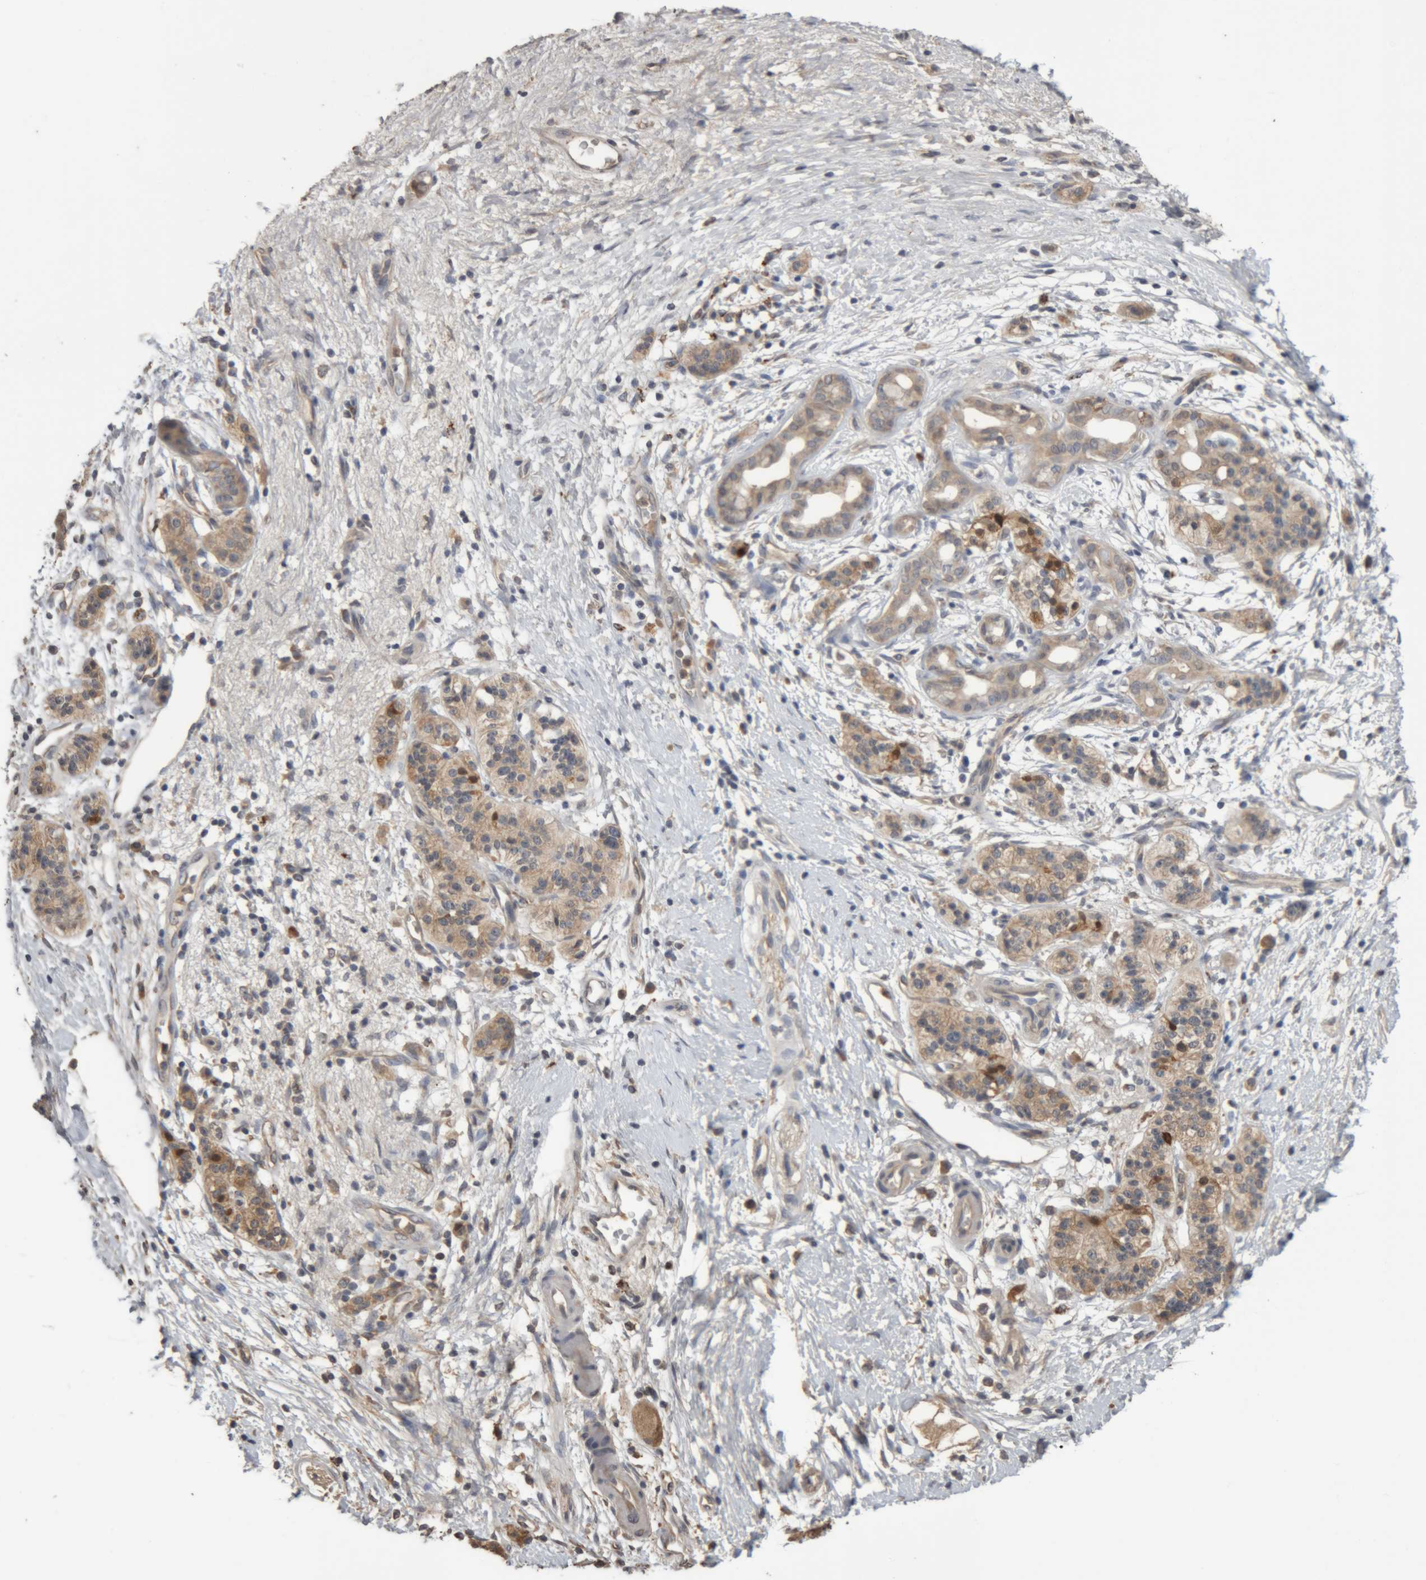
{"staining": {"intensity": "weak", "quantity": ">75%", "location": "cytoplasmic/membranous"}, "tissue": "pancreatic cancer", "cell_type": "Tumor cells", "image_type": "cancer", "snomed": [{"axis": "morphology", "description": "Adenocarcinoma, NOS"}, {"axis": "topography", "description": "Pancreas"}], "caption": "Immunohistochemical staining of pancreatic cancer shows weak cytoplasmic/membranous protein positivity in approximately >75% of tumor cells. The staining was performed using DAB to visualize the protein expression in brown, while the nuclei were stained in blue with hematoxylin (Magnification: 20x).", "gene": "TMED7", "patient": {"sex": "male", "age": 50}}